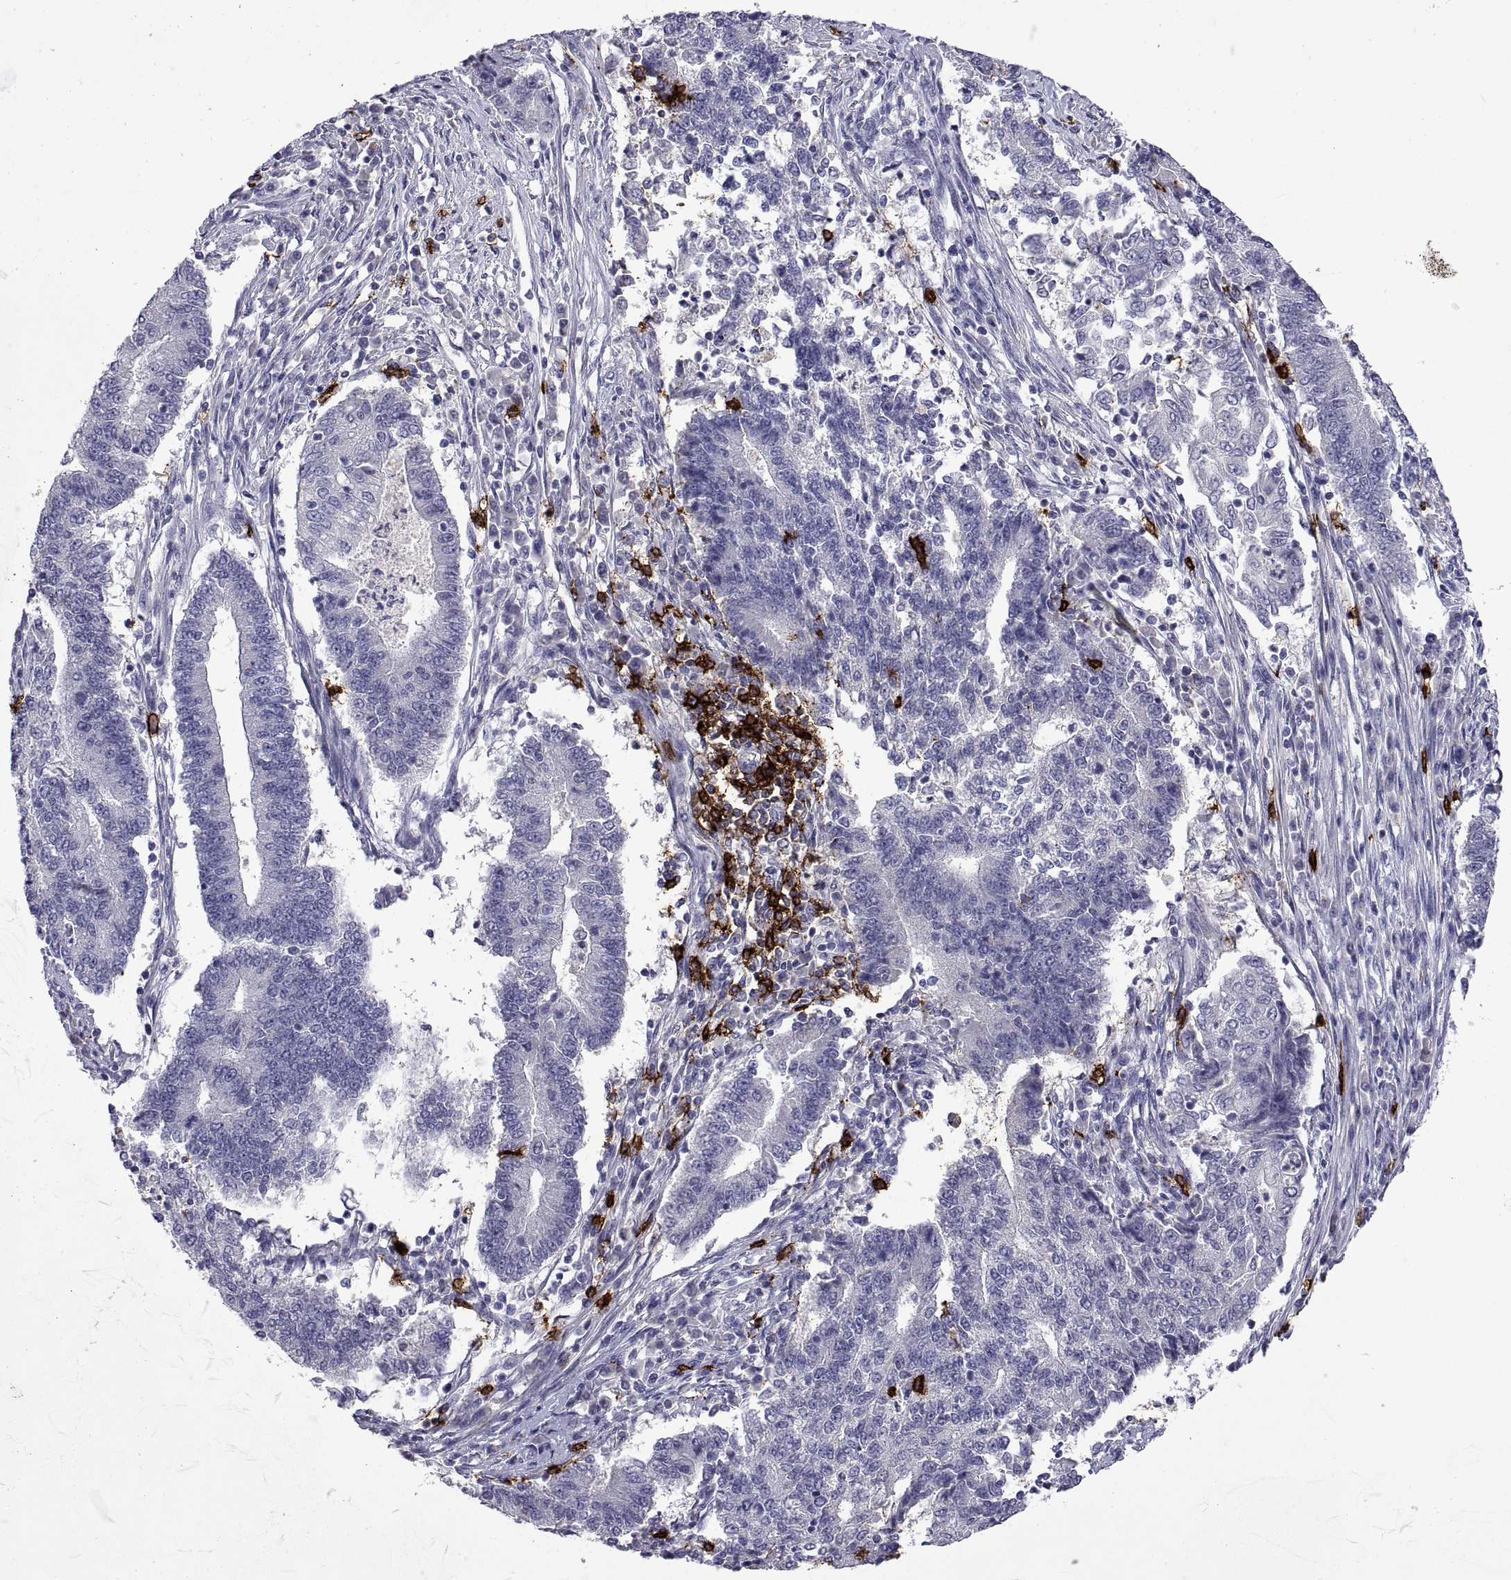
{"staining": {"intensity": "negative", "quantity": "none", "location": "none"}, "tissue": "endometrial cancer", "cell_type": "Tumor cells", "image_type": "cancer", "snomed": [{"axis": "morphology", "description": "Adenocarcinoma, NOS"}, {"axis": "topography", "description": "Uterus"}, {"axis": "topography", "description": "Endometrium"}], "caption": "High magnification brightfield microscopy of endometrial cancer stained with DAB (brown) and counterstained with hematoxylin (blue): tumor cells show no significant staining.", "gene": "MS4A1", "patient": {"sex": "female", "age": 54}}